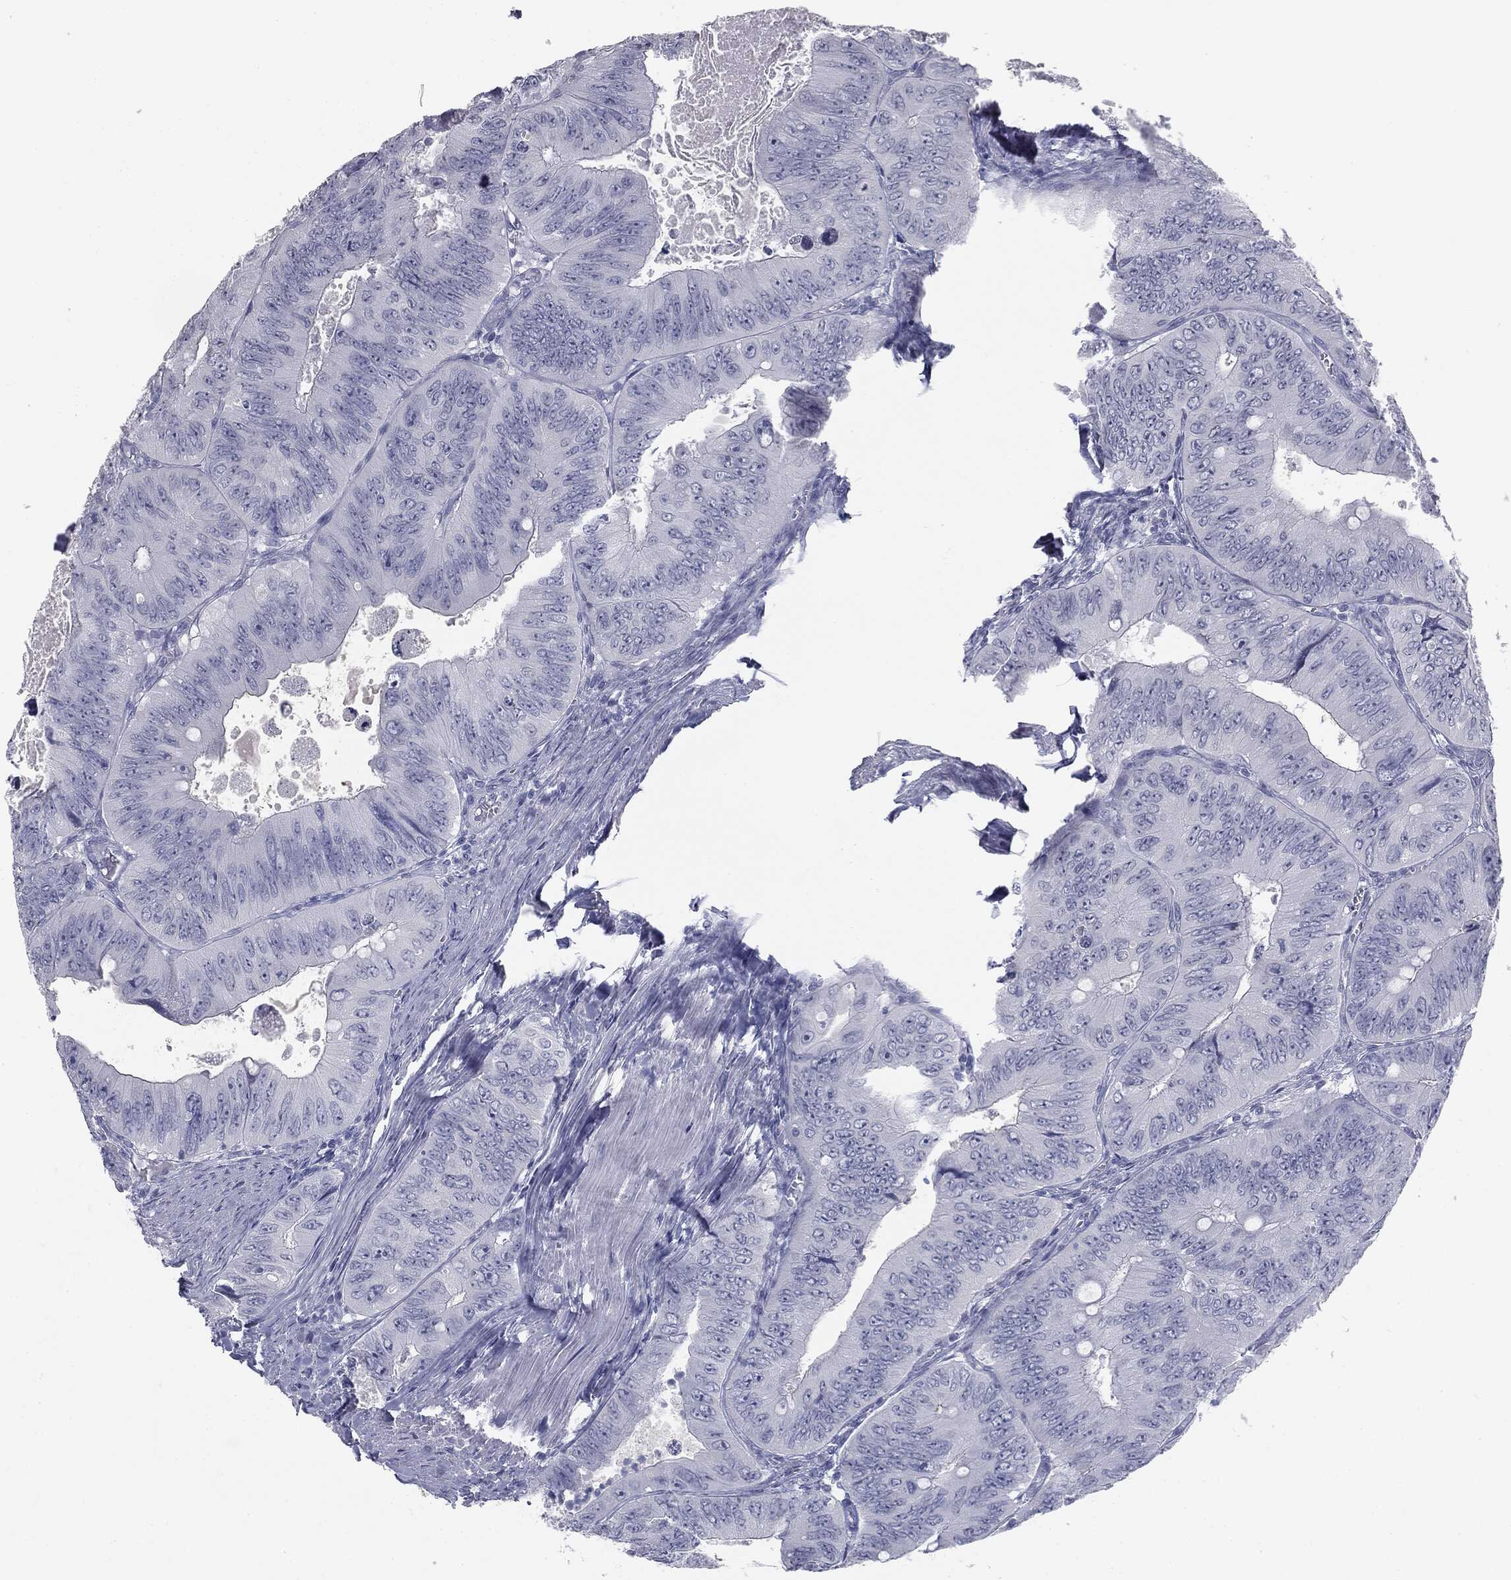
{"staining": {"intensity": "negative", "quantity": "none", "location": "none"}, "tissue": "colorectal cancer", "cell_type": "Tumor cells", "image_type": "cancer", "snomed": [{"axis": "morphology", "description": "Adenocarcinoma, NOS"}, {"axis": "topography", "description": "Colon"}], "caption": "There is no significant staining in tumor cells of colorectal adenocarcinoma.", "gene": "MUC5AC", "patient": {"sex": "female", "age": 84}}